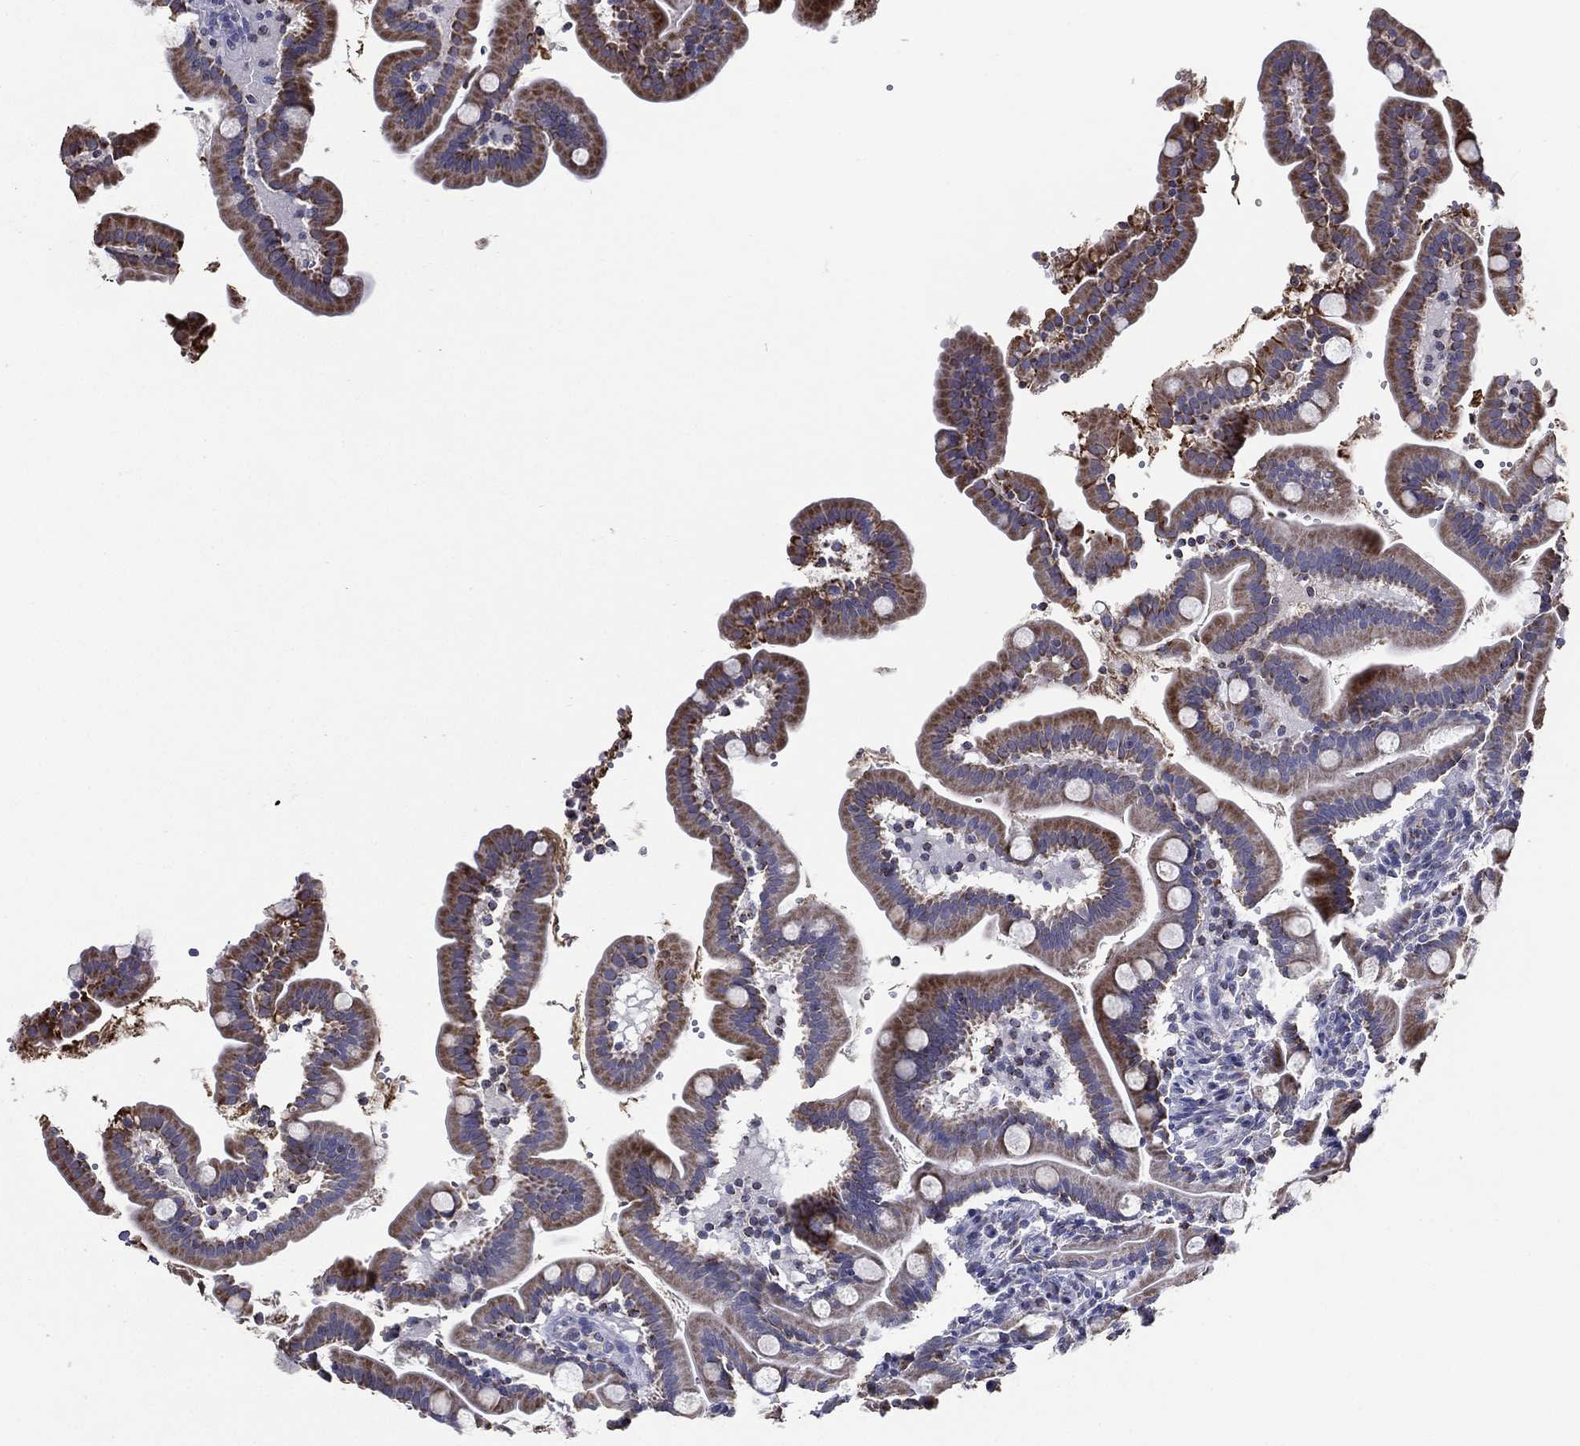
{"staining": {"intensity": "moderate", "quantity": "25%-75%", "location": "cytoplasmic/membranous"}, "tissue": "small intestine", "cell_type": "Glandular cells", "image_type": "normal", "snomed": [{"axis": "morphology", "description": "Normal tissue, NOS"}, {"axis": "topography", "description": "Small intestine"}], "caption": "DAB immunohistochemical staining of unremarkable small intestine demonstrates moderate cytoplasmic/membranous protein staining in about 25%-75% of glandular cells. (IHC, brightfield microscopy, high magnification).", "gene": "SFXN1", "patient": {"sex": "female", "age": 44}}